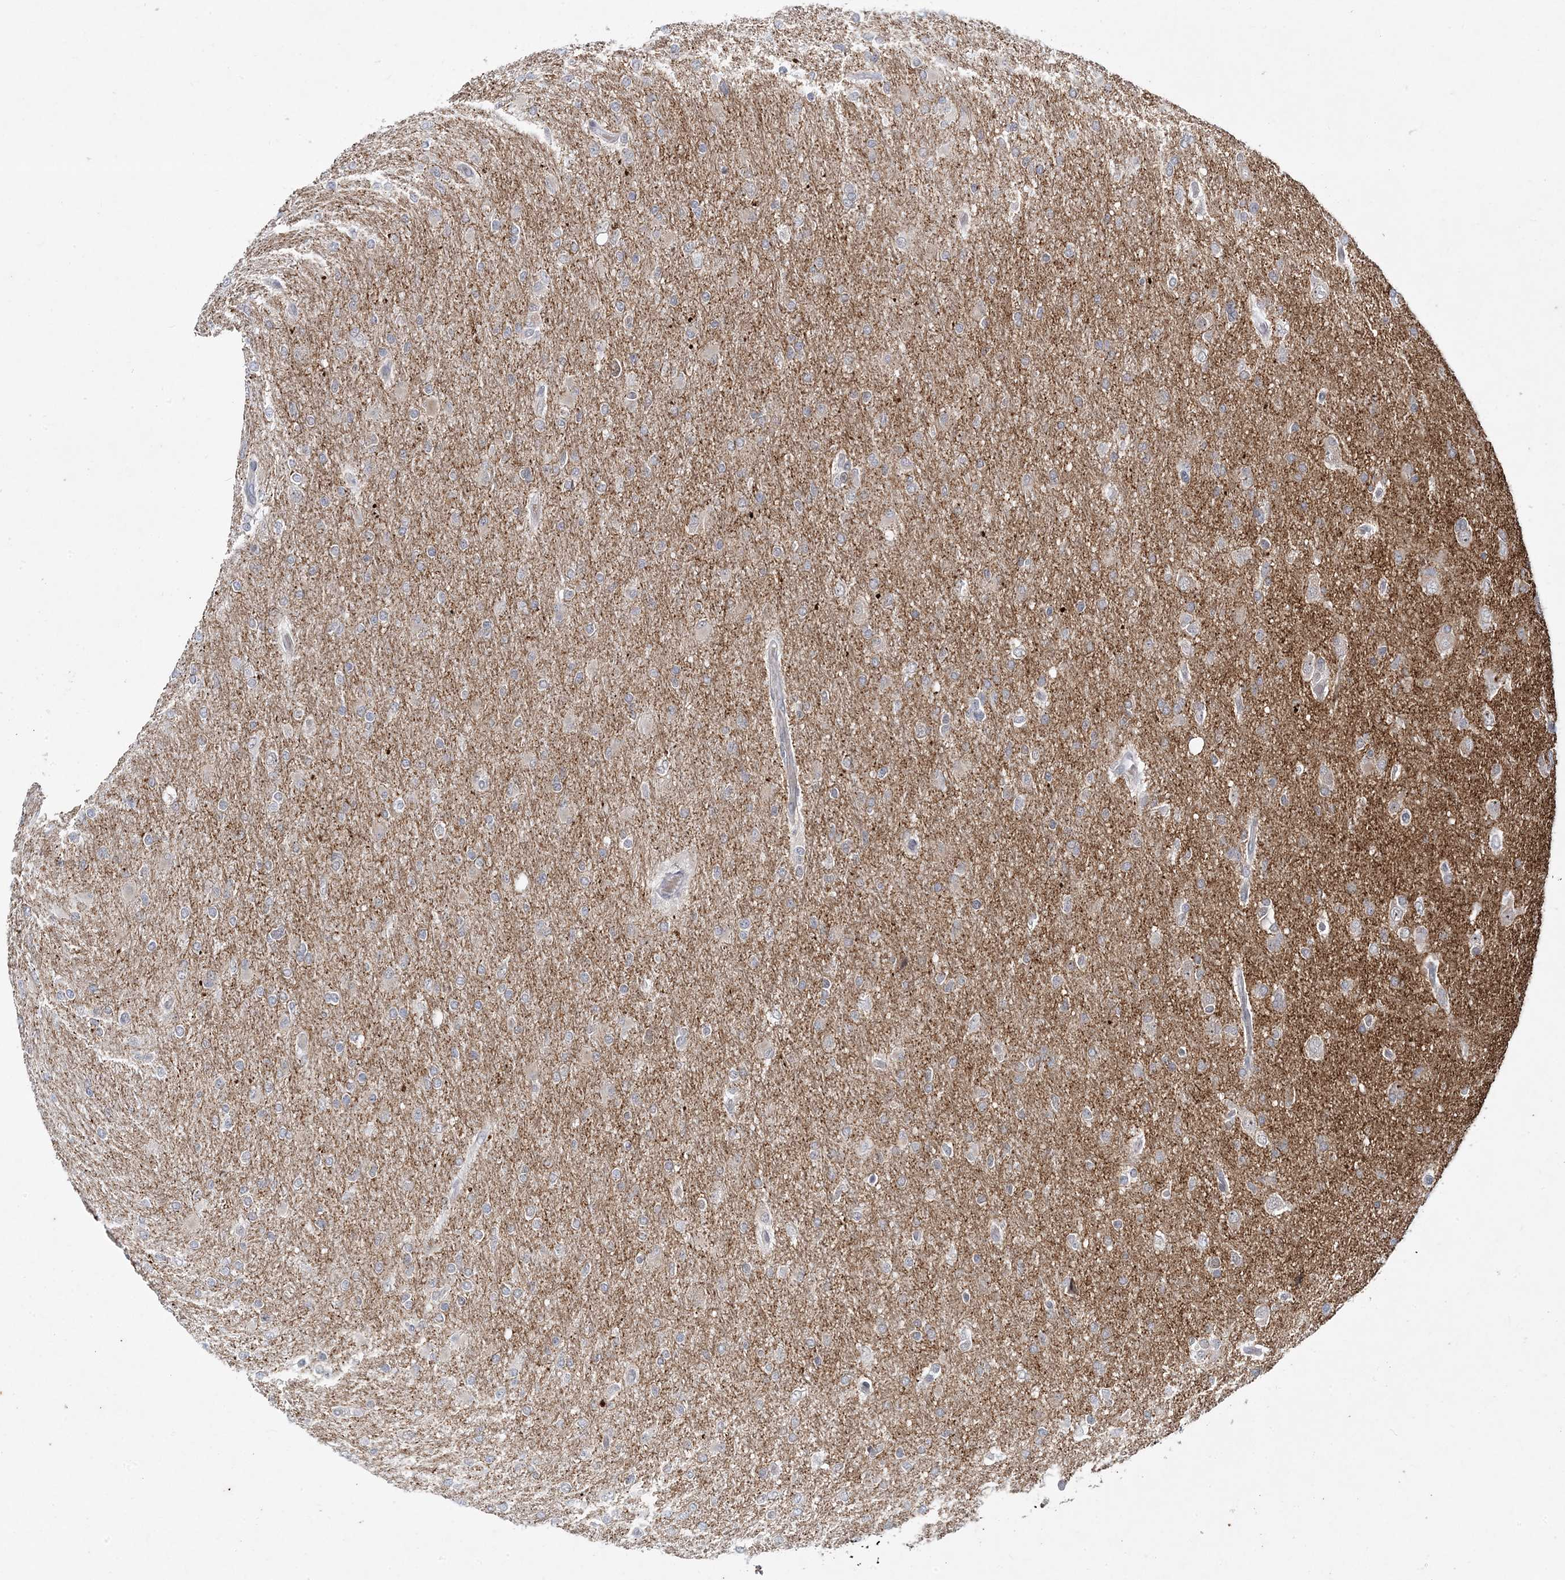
{"staining": {"intensity": "negative", "quantity": "none", "location": "none"}, "tissue": "glioma", "cell_type": "Tumor cells", "image_type": "cancer", "snomed": [{"axis": "morphology", "description": "Glioma, malignant, High grade"}, {"axis": "topography", "description": "Cerebral cortex"}], "caption": "High power microscopy histopathology image of an IHC photomicrograph of high-grade glioma (malignant), revealing no significant positivity in tumor cells.", "gene": "LEXM", "patient": {"sex": "female", "age": 36}}